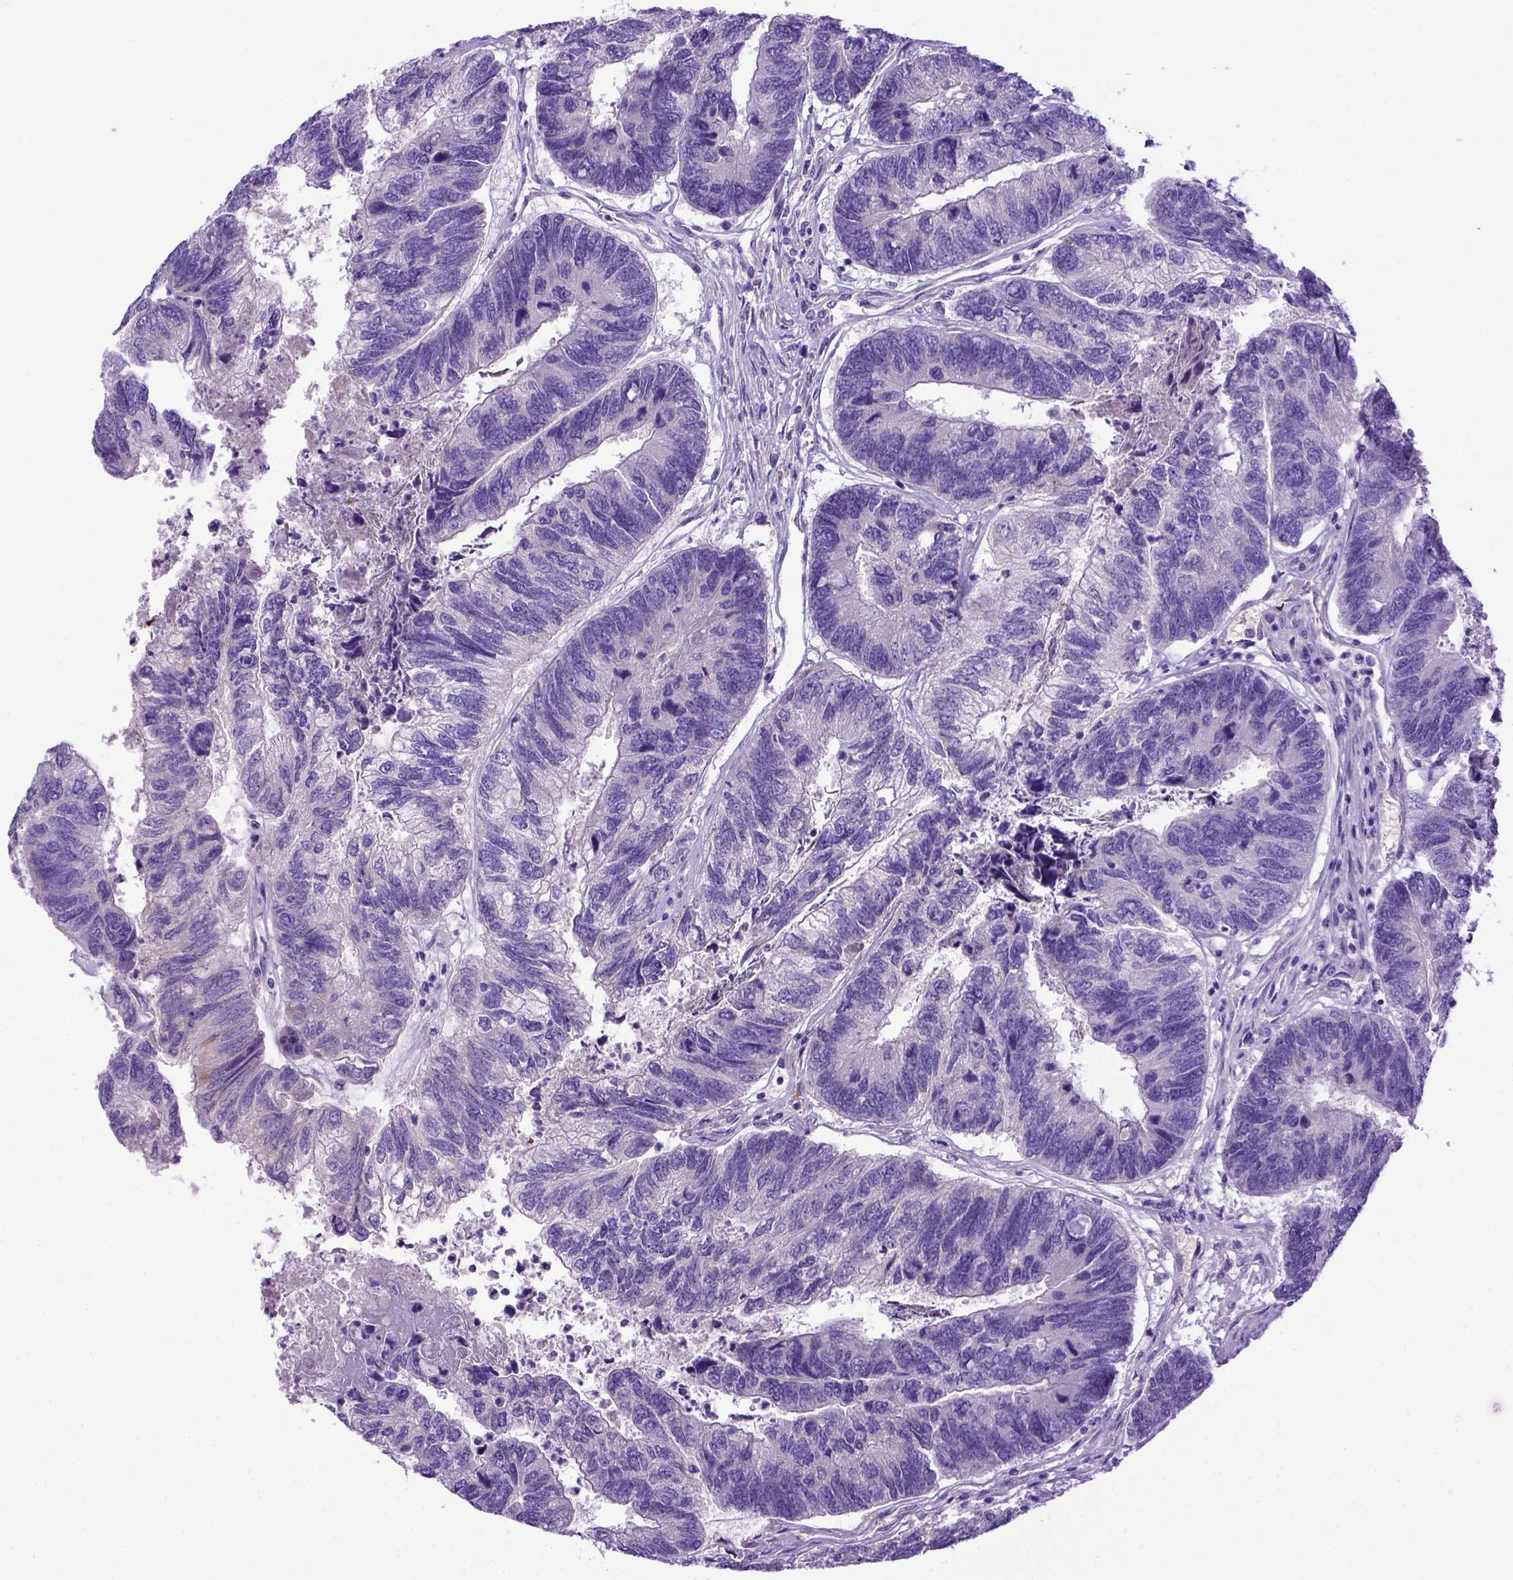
{"staining": {"intensity": "negative", "quantity": "none", "location": "none"}, "tissue": "colorectal cancer", "cell_type": "Tumor cells", "image_type": "cancer", "snomed": [{"axis": "morphology", "description": "Adenocarcinoma, NOS"}, {"axis": "topography", "description": "Colon"}], "caption": "Tumor cells show no significant expression in adenocarcinoma (colorectal).", "gene": "ADAM12", "patient": {"sex": "female", "age": 67}}